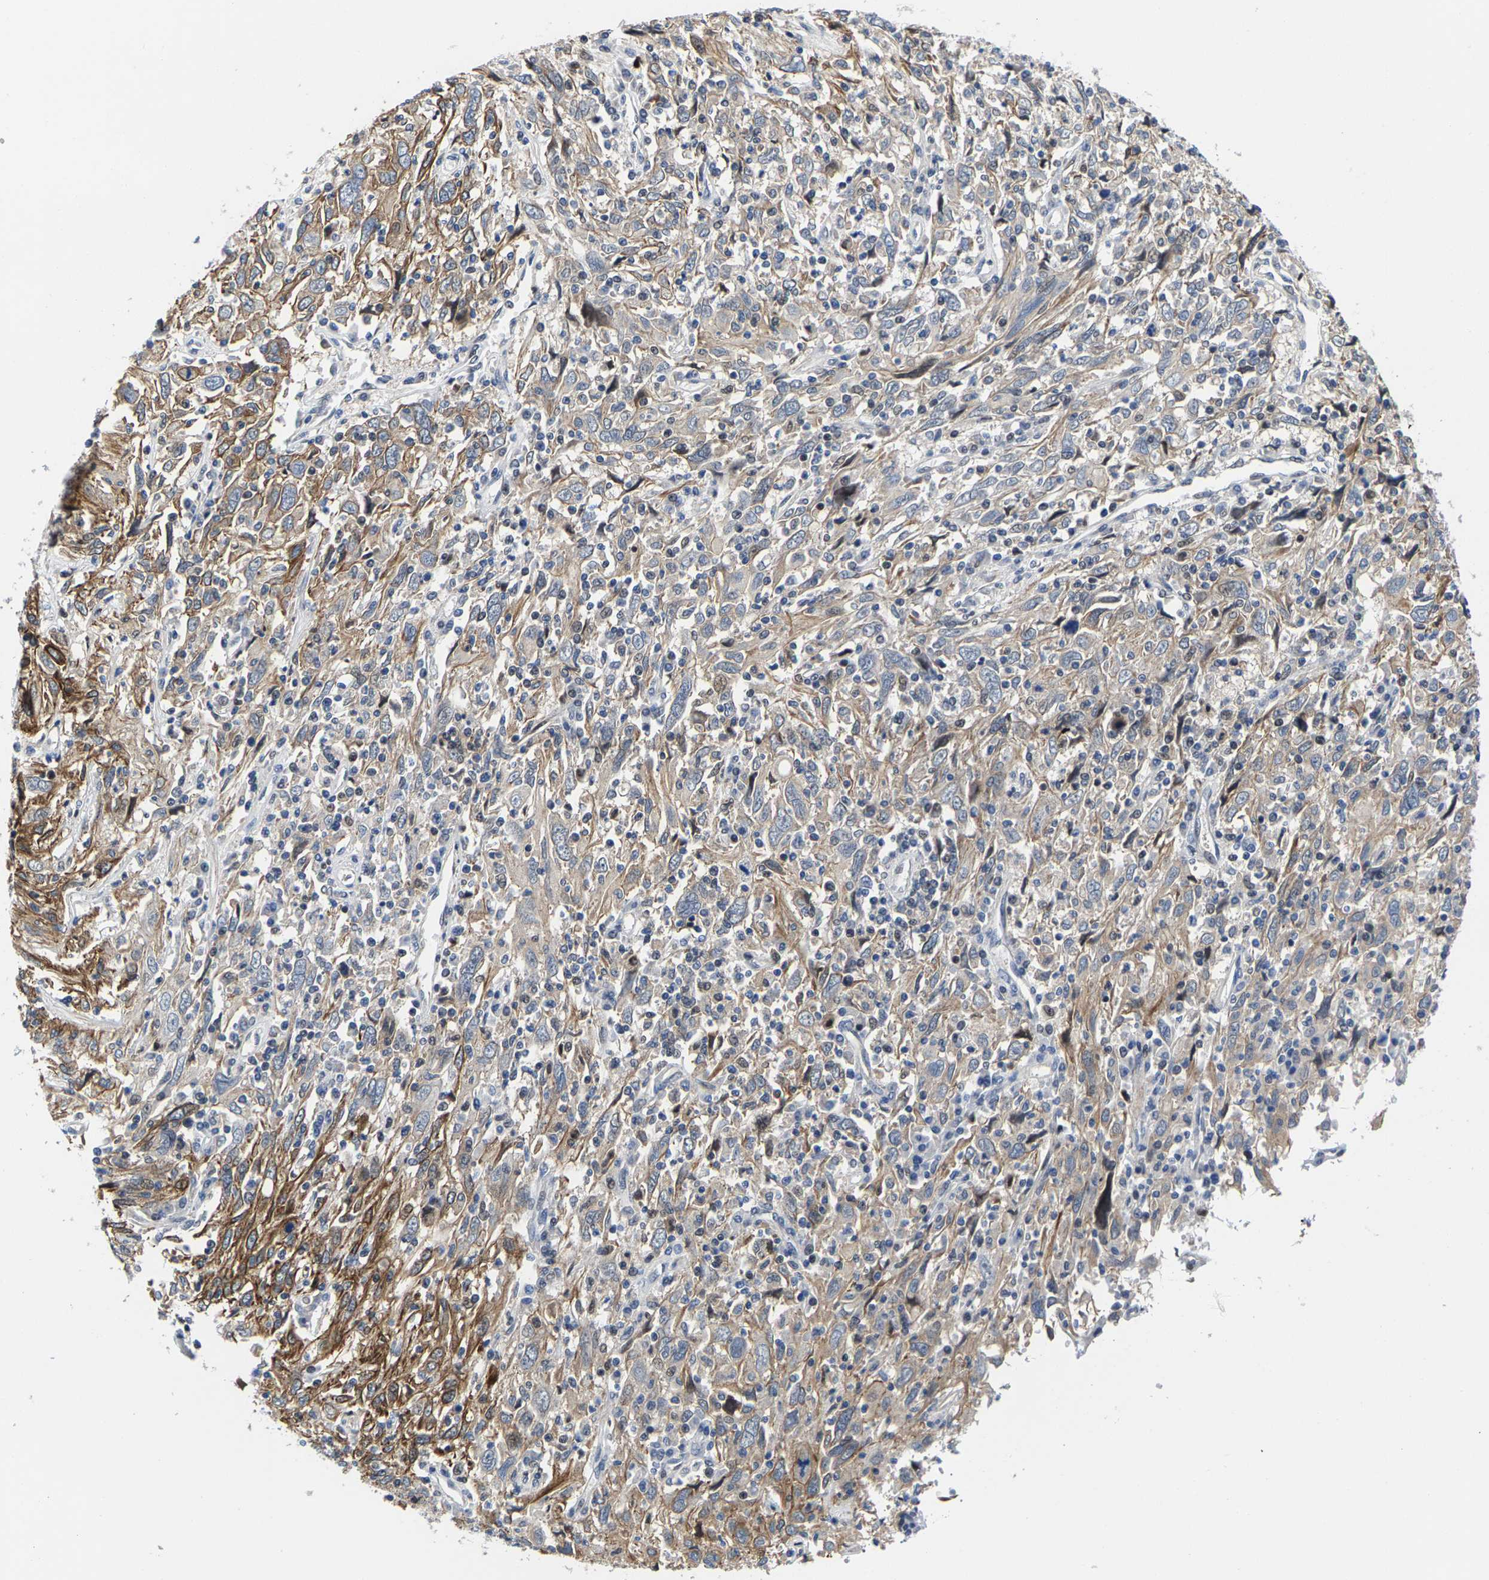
{"staining": {"intensity": "moderate", "quantity": "25%-75%", "location": "cytoplasmic/membranous"}, "tissue": "cervical cancer", "cell_type": "Tumor cells", "image_type": "cancer", "snomed": [{"axis": "morphology", "description": "Squamous cell carcinoma, NOS"}, {"axis": "topography", "description": "Cervix"}], "caption": "Cervical cancer (squamous cell carcinoma) stained with a protein marker displays moderate staining in tumor cells.", "gene": "GTPBP10", "patient": {"sex": "female", "age": 46}}